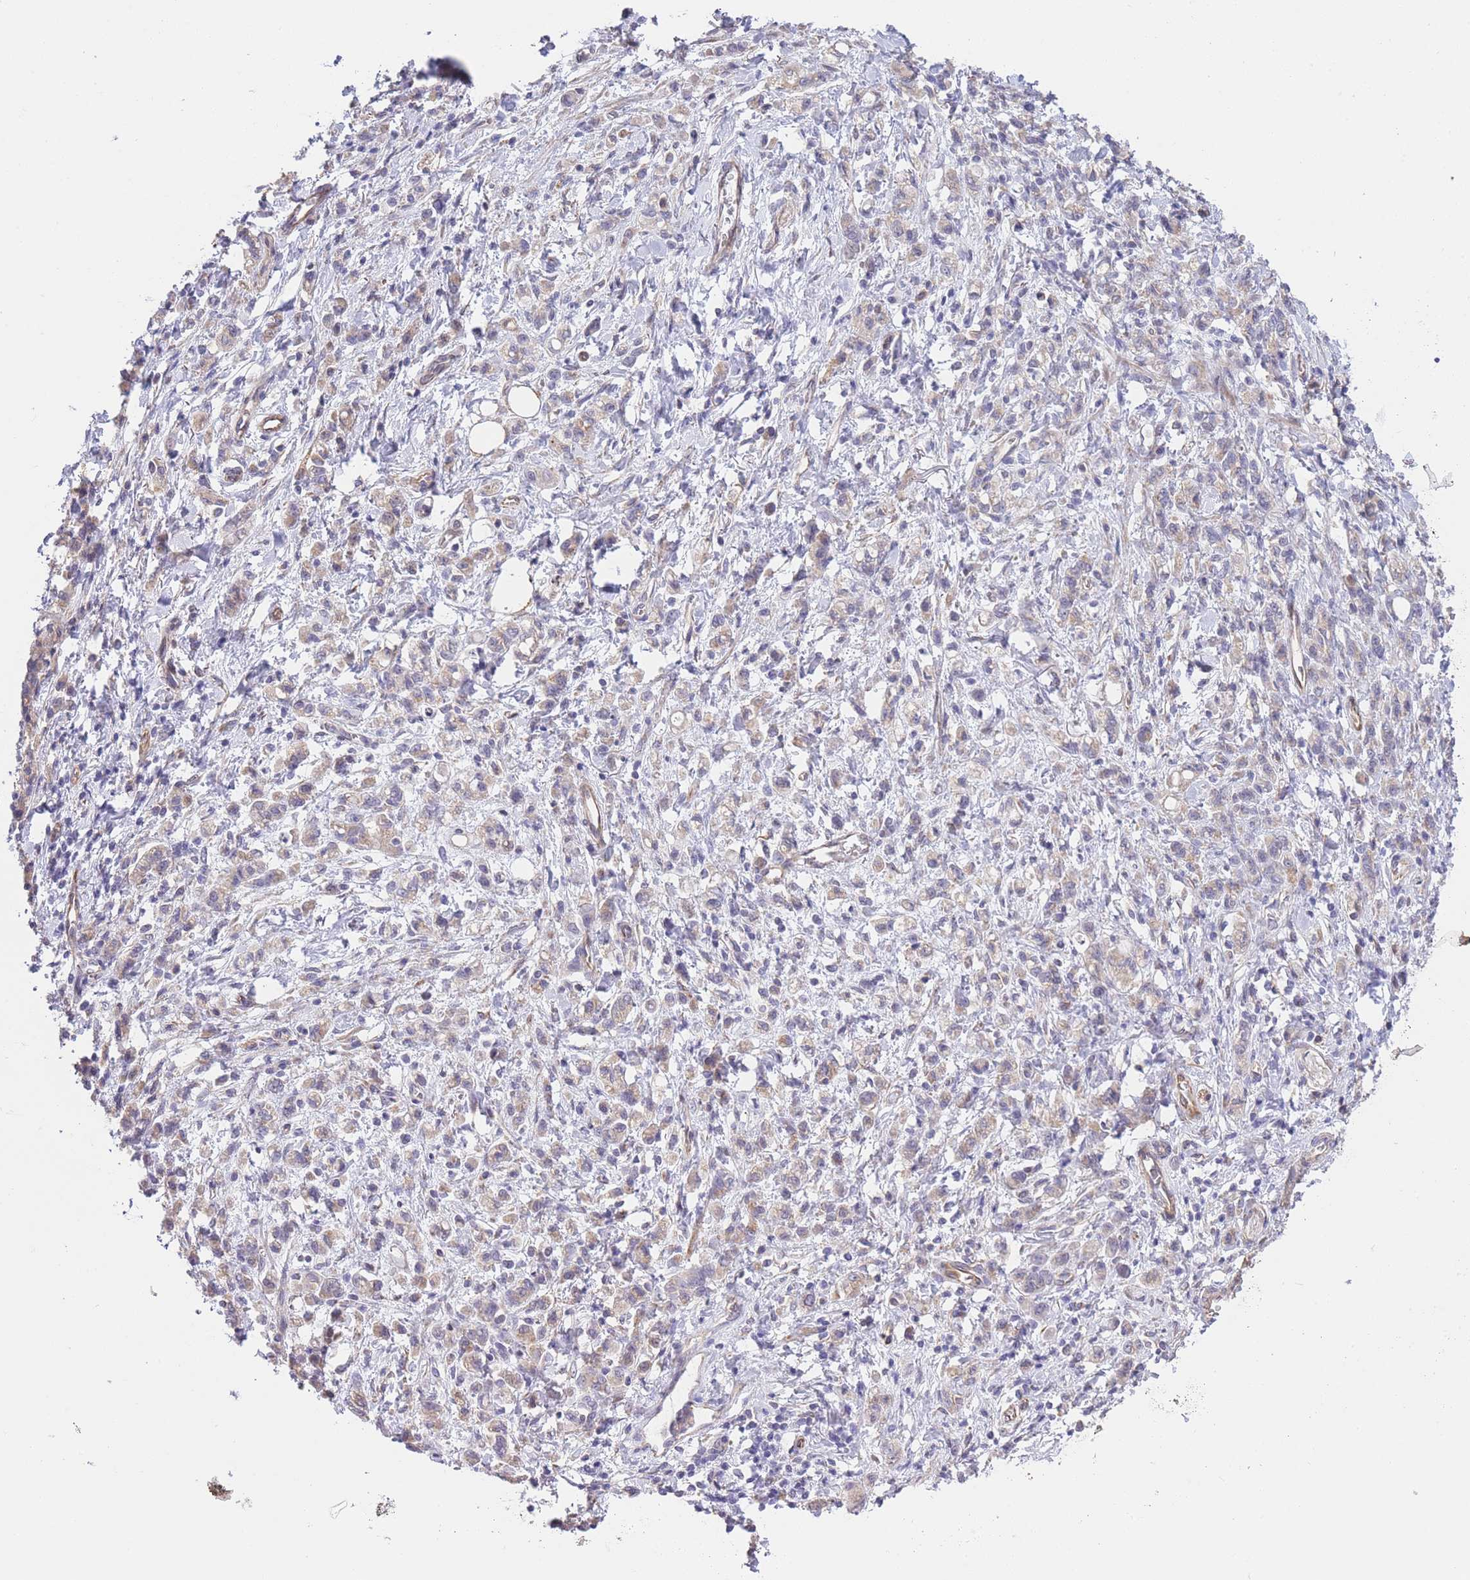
{"staining": {"intensity": "weak", "quantity": "25%-75%", "location": "cytoplasmic/membranous"}, "tissue": "stomach cancer", "cell_type": "Tumor cells", "image_type": "cancer", "snomed": [{"axis": "morphology", "description": "Adenocarcinoma, NOS"}, {"axis": "topography", "description": "Stomach"}], "caption": "Approximately 25%-75% of tumor cells in human adenocarcinoma (stomach) reveal weak cytoplasmic/membranous protein positivity as visualized by brown immunohistochemical staining.", "gene": "CTBP1", "patient": {"sex": "male", "age": 77}}